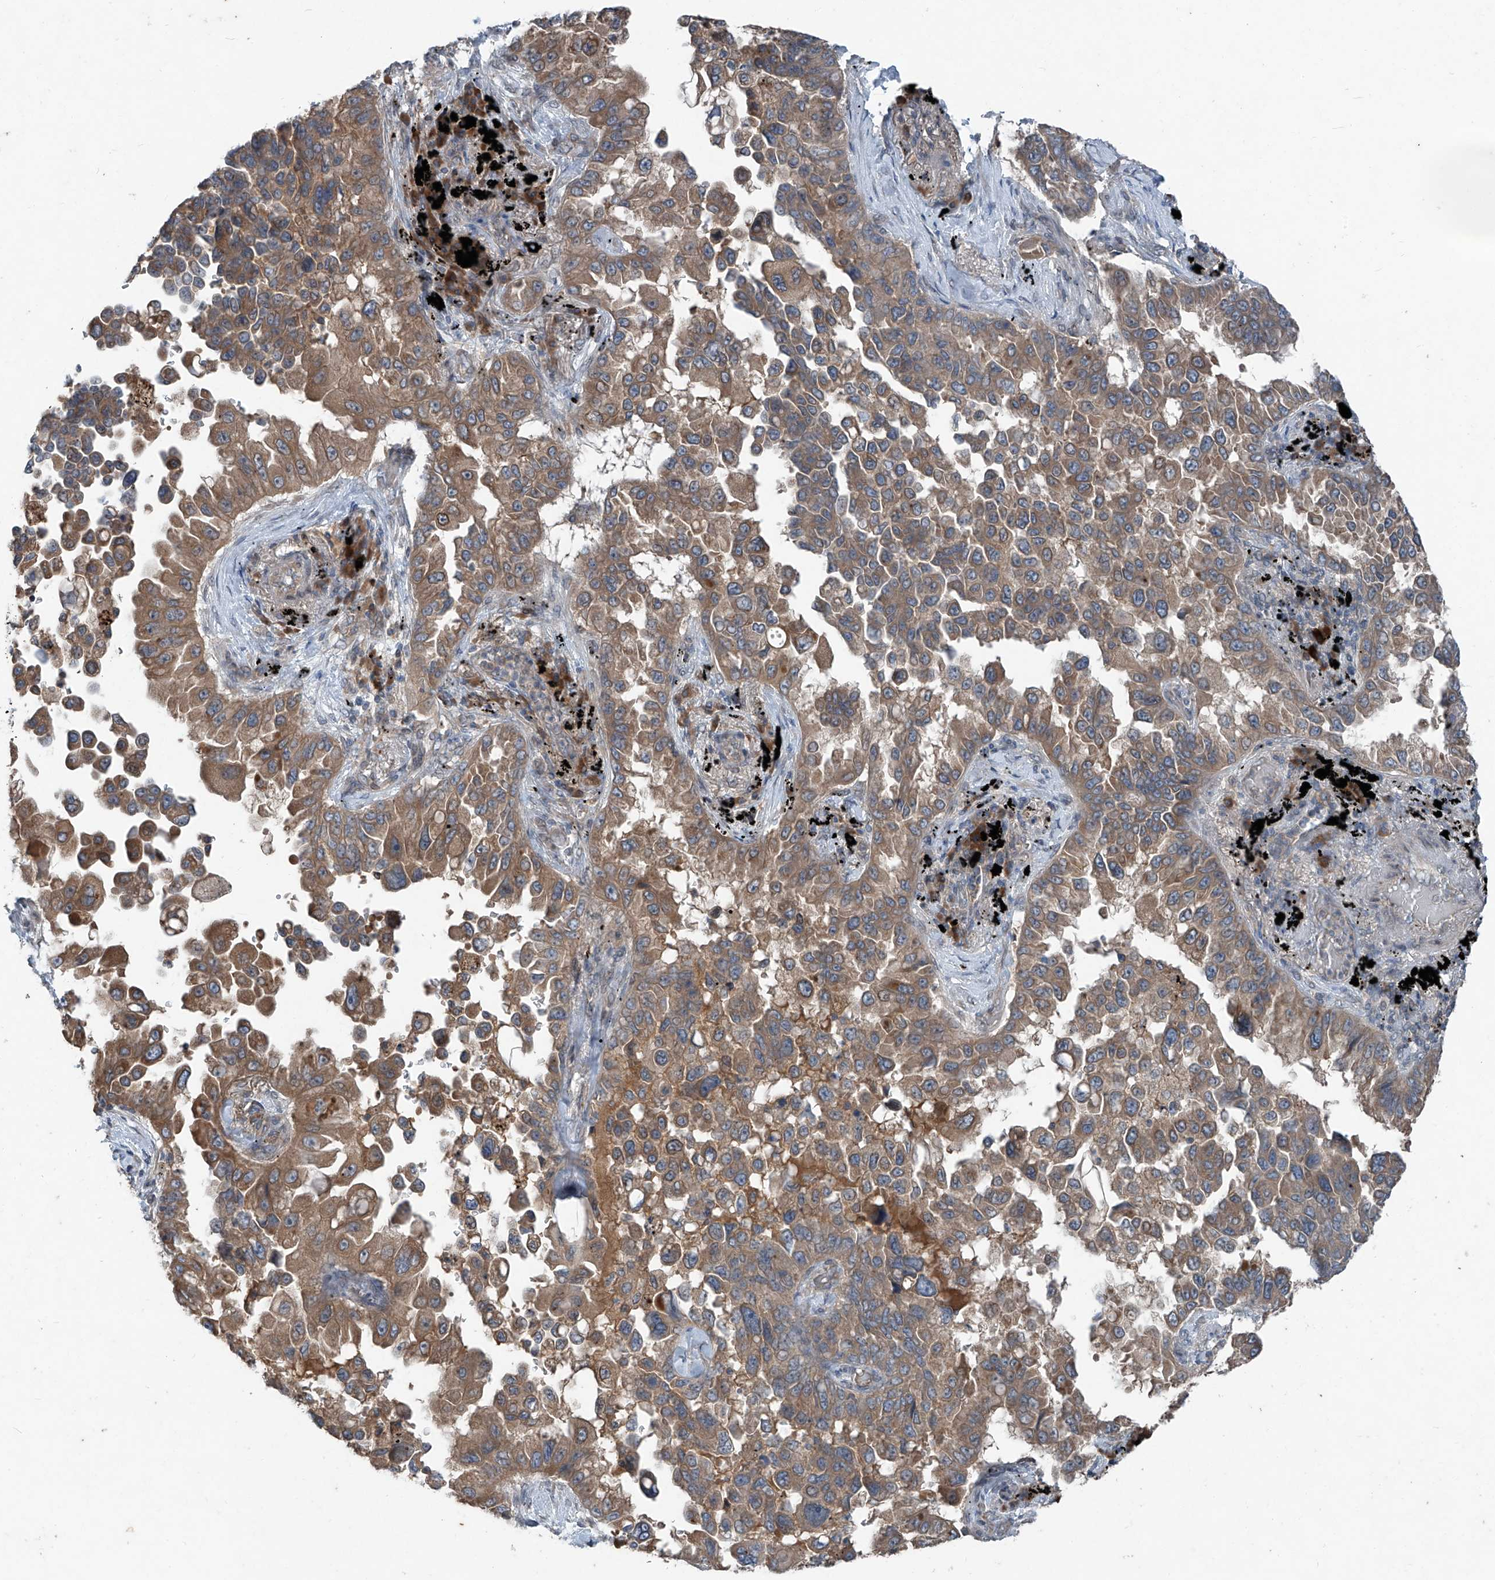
{"staining": {"intensity": "moderate", "quantity": ">75%", "location": "cytoplasmic/membranous"}, "tissue": "lung cancer", "cell_type": "Tumor cells", "image_type": "cancer", "snomed": [{"axis": "morphology", "description": "Adenocarcinoma, NOS"}, {"axis": "topography", "description": "Lung"}], "caption": "This histopathology image demonstrates lung cancer (adenocarcinoma) stained with immunohistochemistry to label a protein in brown. The cytoplasmic/membranous of tumor cells show moderate positivity for the protein. Nuclei are counter-stained blue.", "gene": "FOXRED2", "patient": {"sex": "female", "age": 67}}